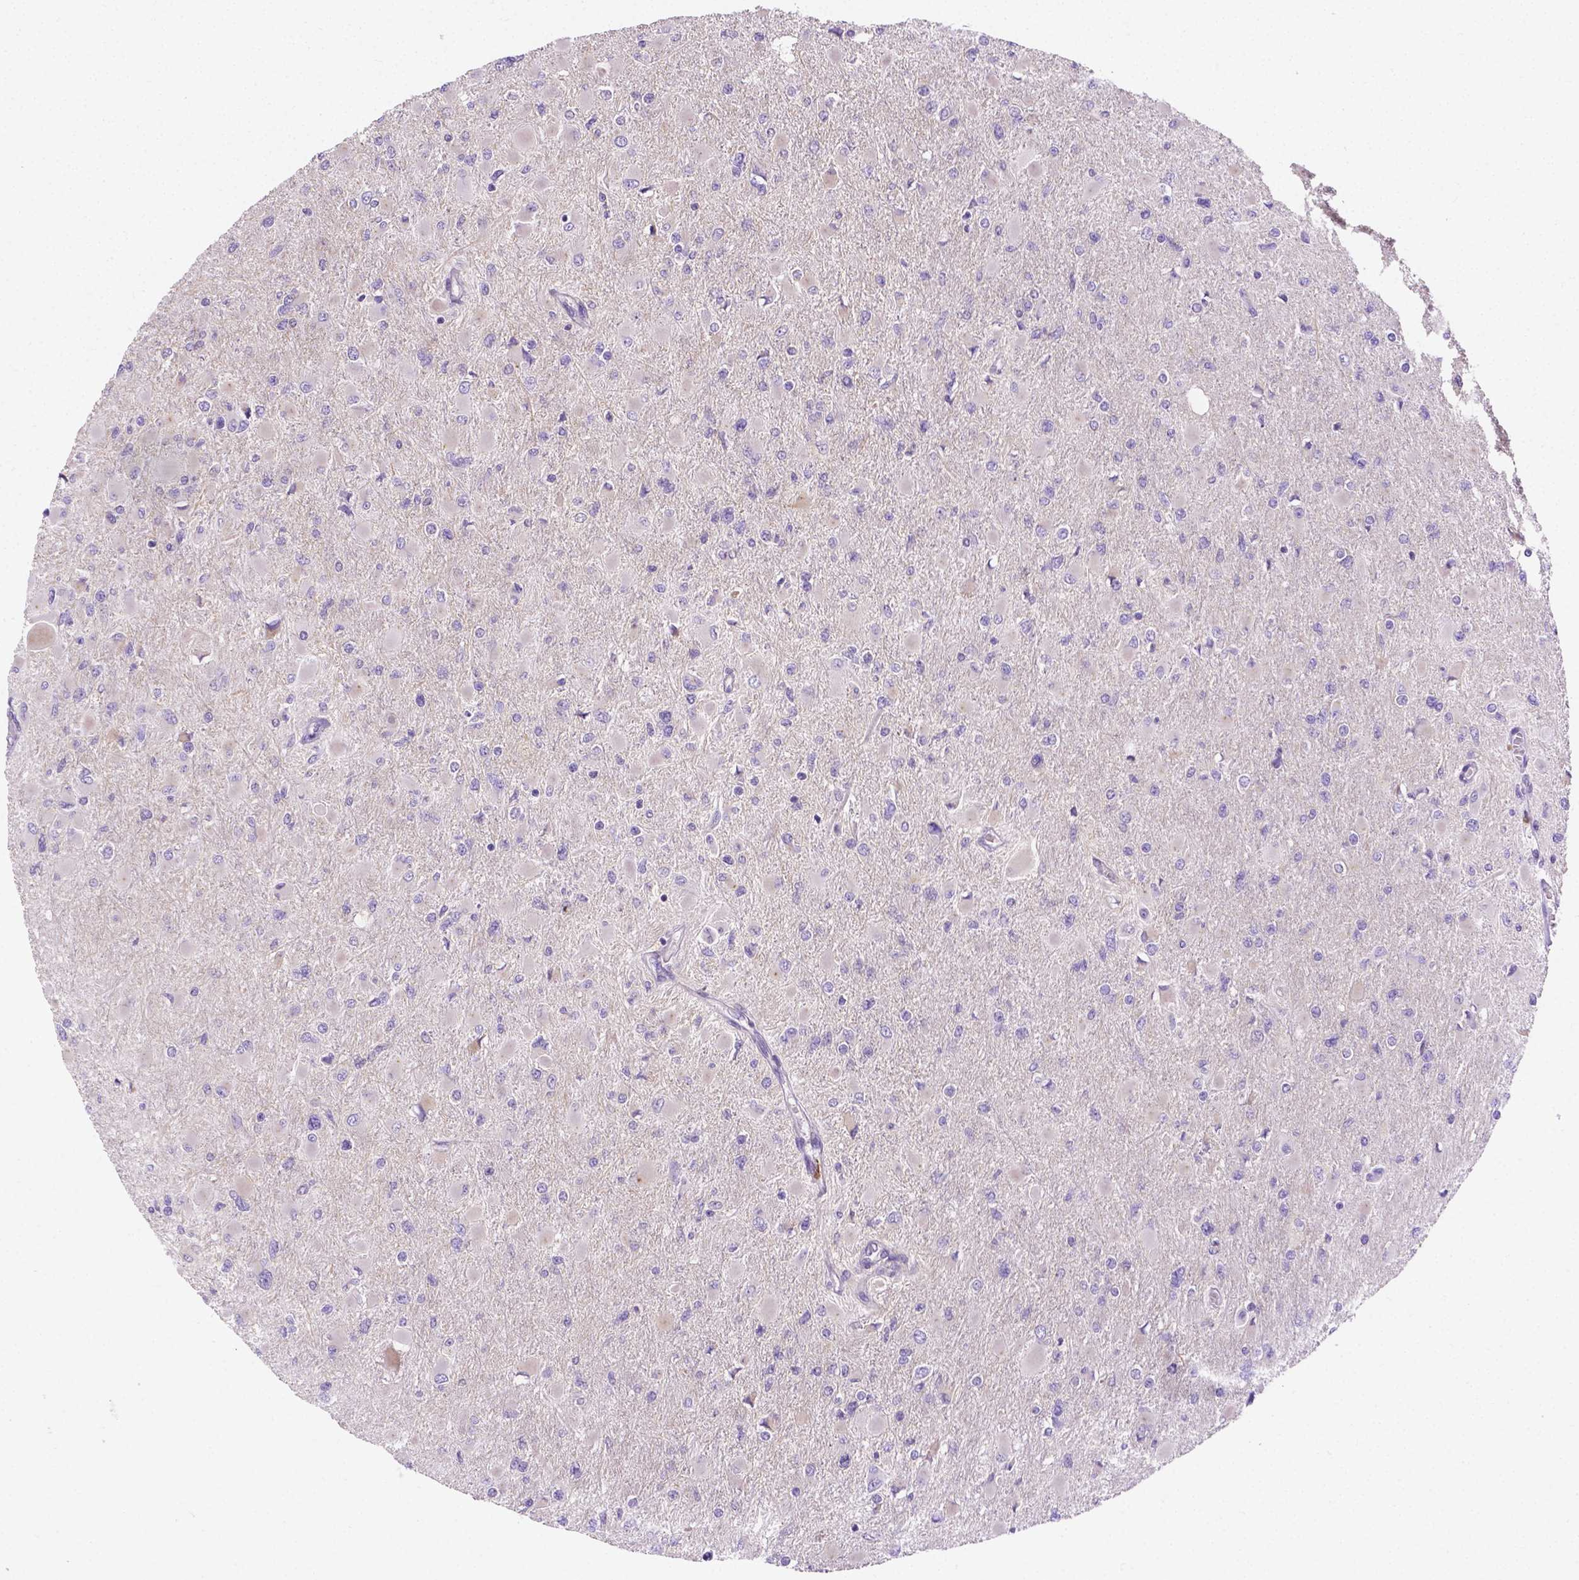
{"staining": {"intensity": "negative", "quantity": "none", "location": "none"}, "tissue": "glioma", "cell_type": "Tumor cells", "image_type": "cancer", "snomed": [{"axis": "morphology", "description": "Glioma, malignant, High grade"}, {"axis": "topography", "description": "Cerebral cortex"}], "caption": "An IHC image of high-grade glioma (malignant) is shown. There is no staining in tumor cells of high-grade glioma (malignant).", "gene": "ZNRD2", "patient": {"sex": "female", "age": 36}}